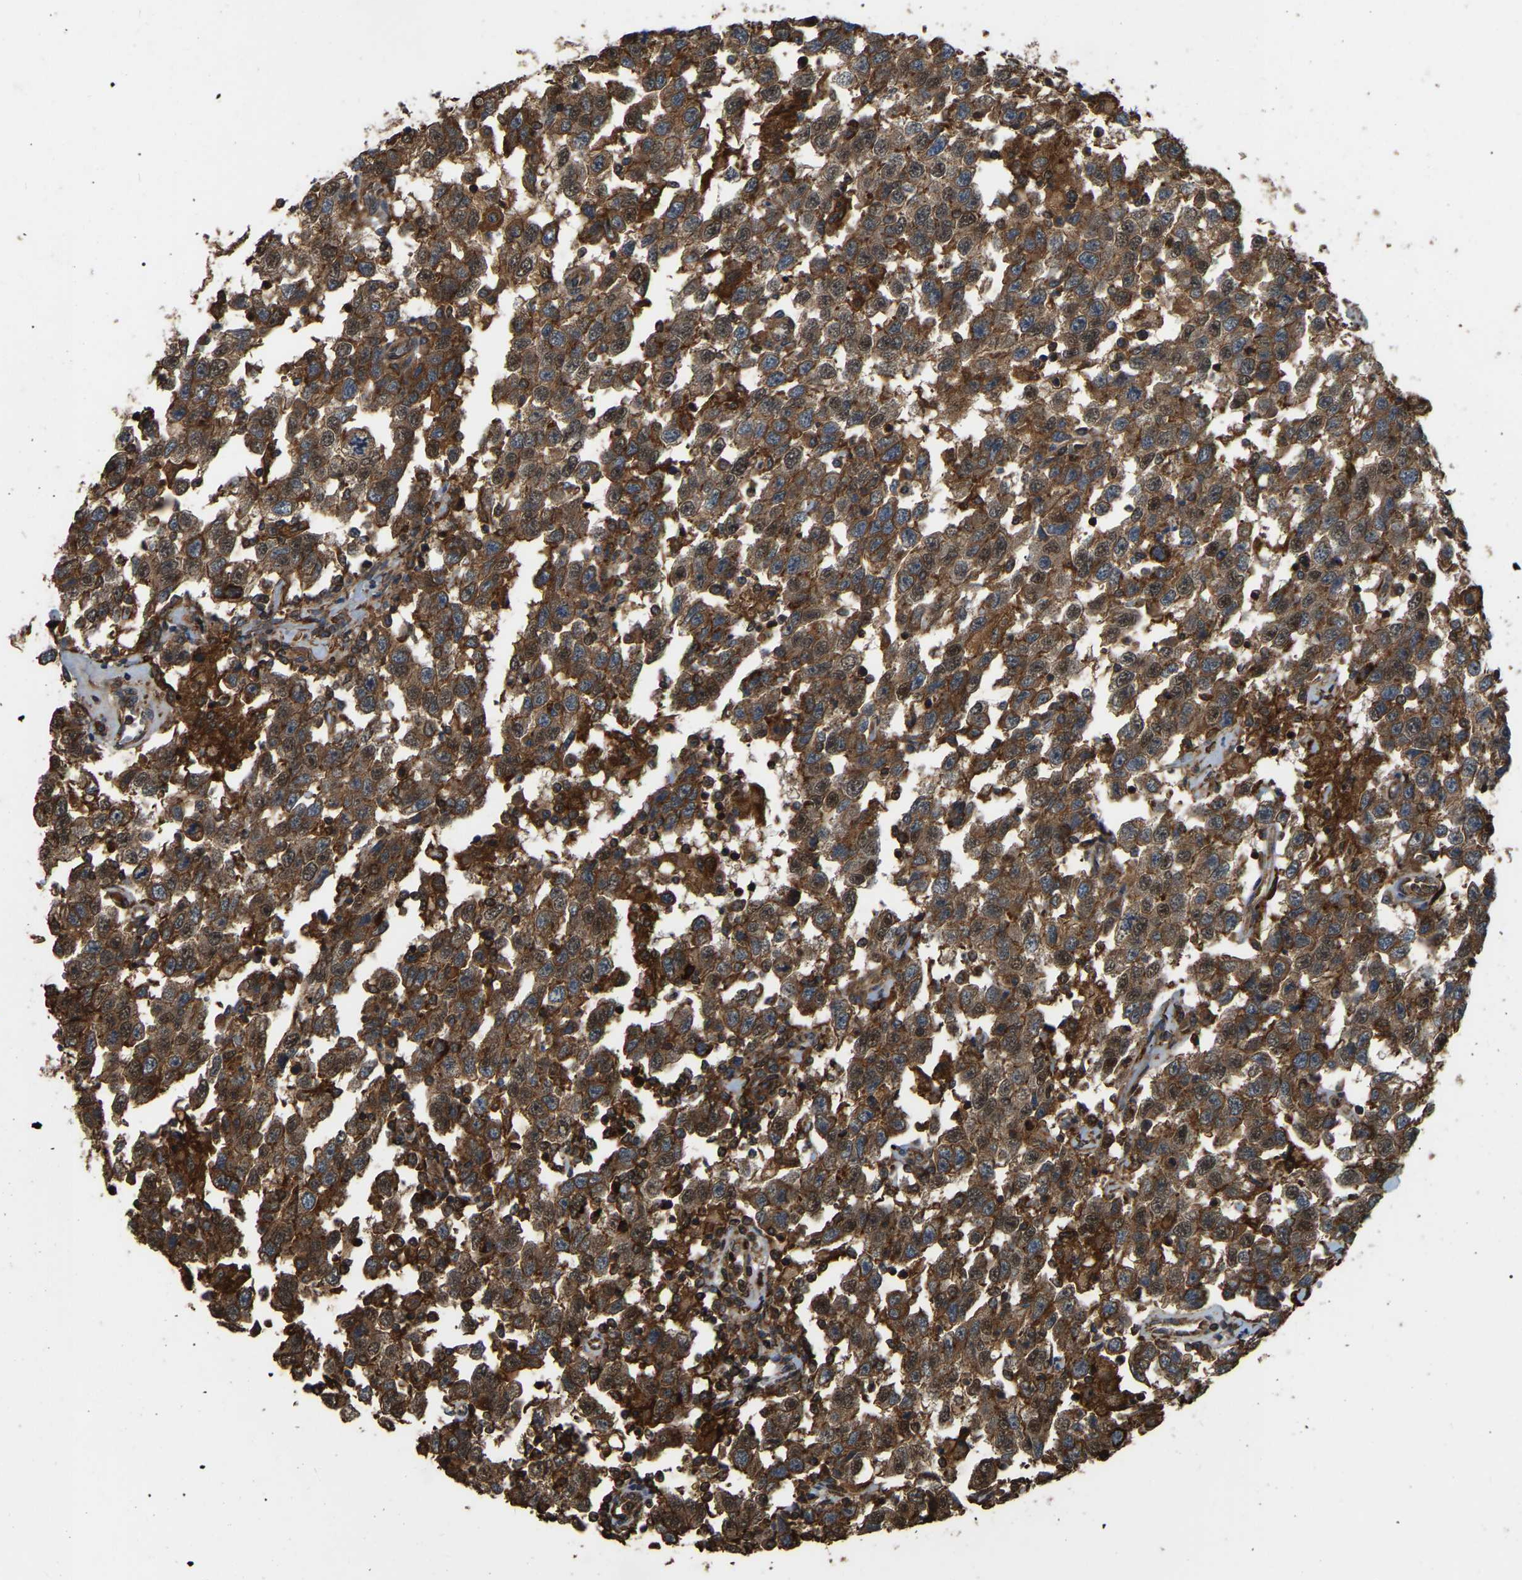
{"staining": {"intensity": "moderate", "quantity": ">75%", "location": "cytoplasmic/membranous"}, "tissue": "testis cancer", "cell_type": "Tumor cells", "image_type": "cancer", "snomed": [{"axis": "morphology", "description": "Seminoma, NOS"}, {"axis": "topography", "description": "Testis"}], "caption": "Moderate cytoplasmic/membranous protein positivity is seen in about >75% of tumor cells in seminoma (testis).", "gene": "SAMD9L", "patient": {"sex": "male", "age": 41}}